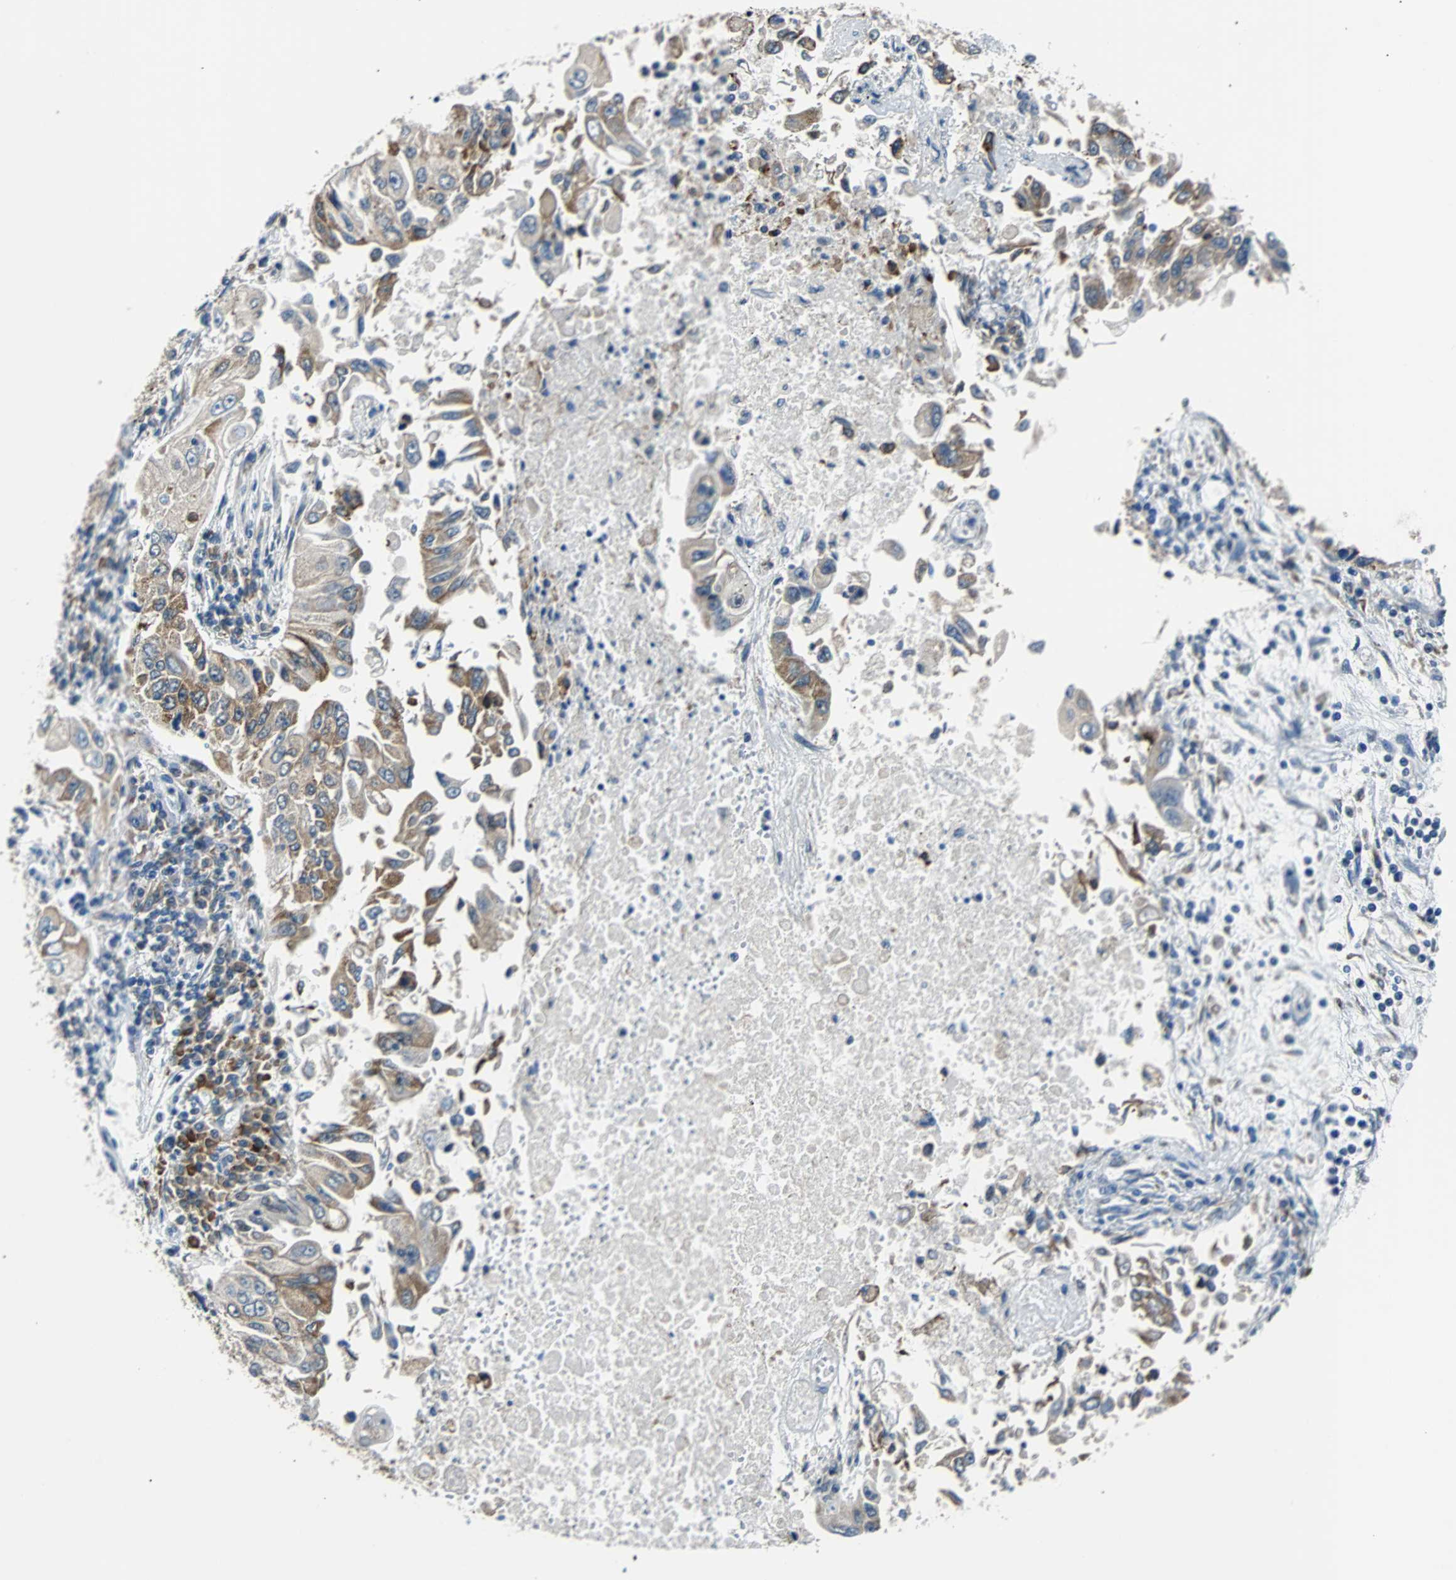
{"staining": {"intensity": "moderate", "quantity": "25%-75%", "location": "cytoplasmic/membranous"}, "tissue": "lung cancer", "cell_type": "Tumor cells", "image_type": "cancer", "snomed": [{"axis": "morphology", "description": "Adenocarcinoma, NOS"}, {"axis": "topography", "description": "Lung"}], "caption": "This histopathology image displays immunohistochemistry (IHC) staining of lung adenocarcinoma, with medium moderate cytoplasmic/membranous staining in about 25%-75% of tumor cells.", "gene": "USP28", "patient": {"sex": "male", "age": 84}}